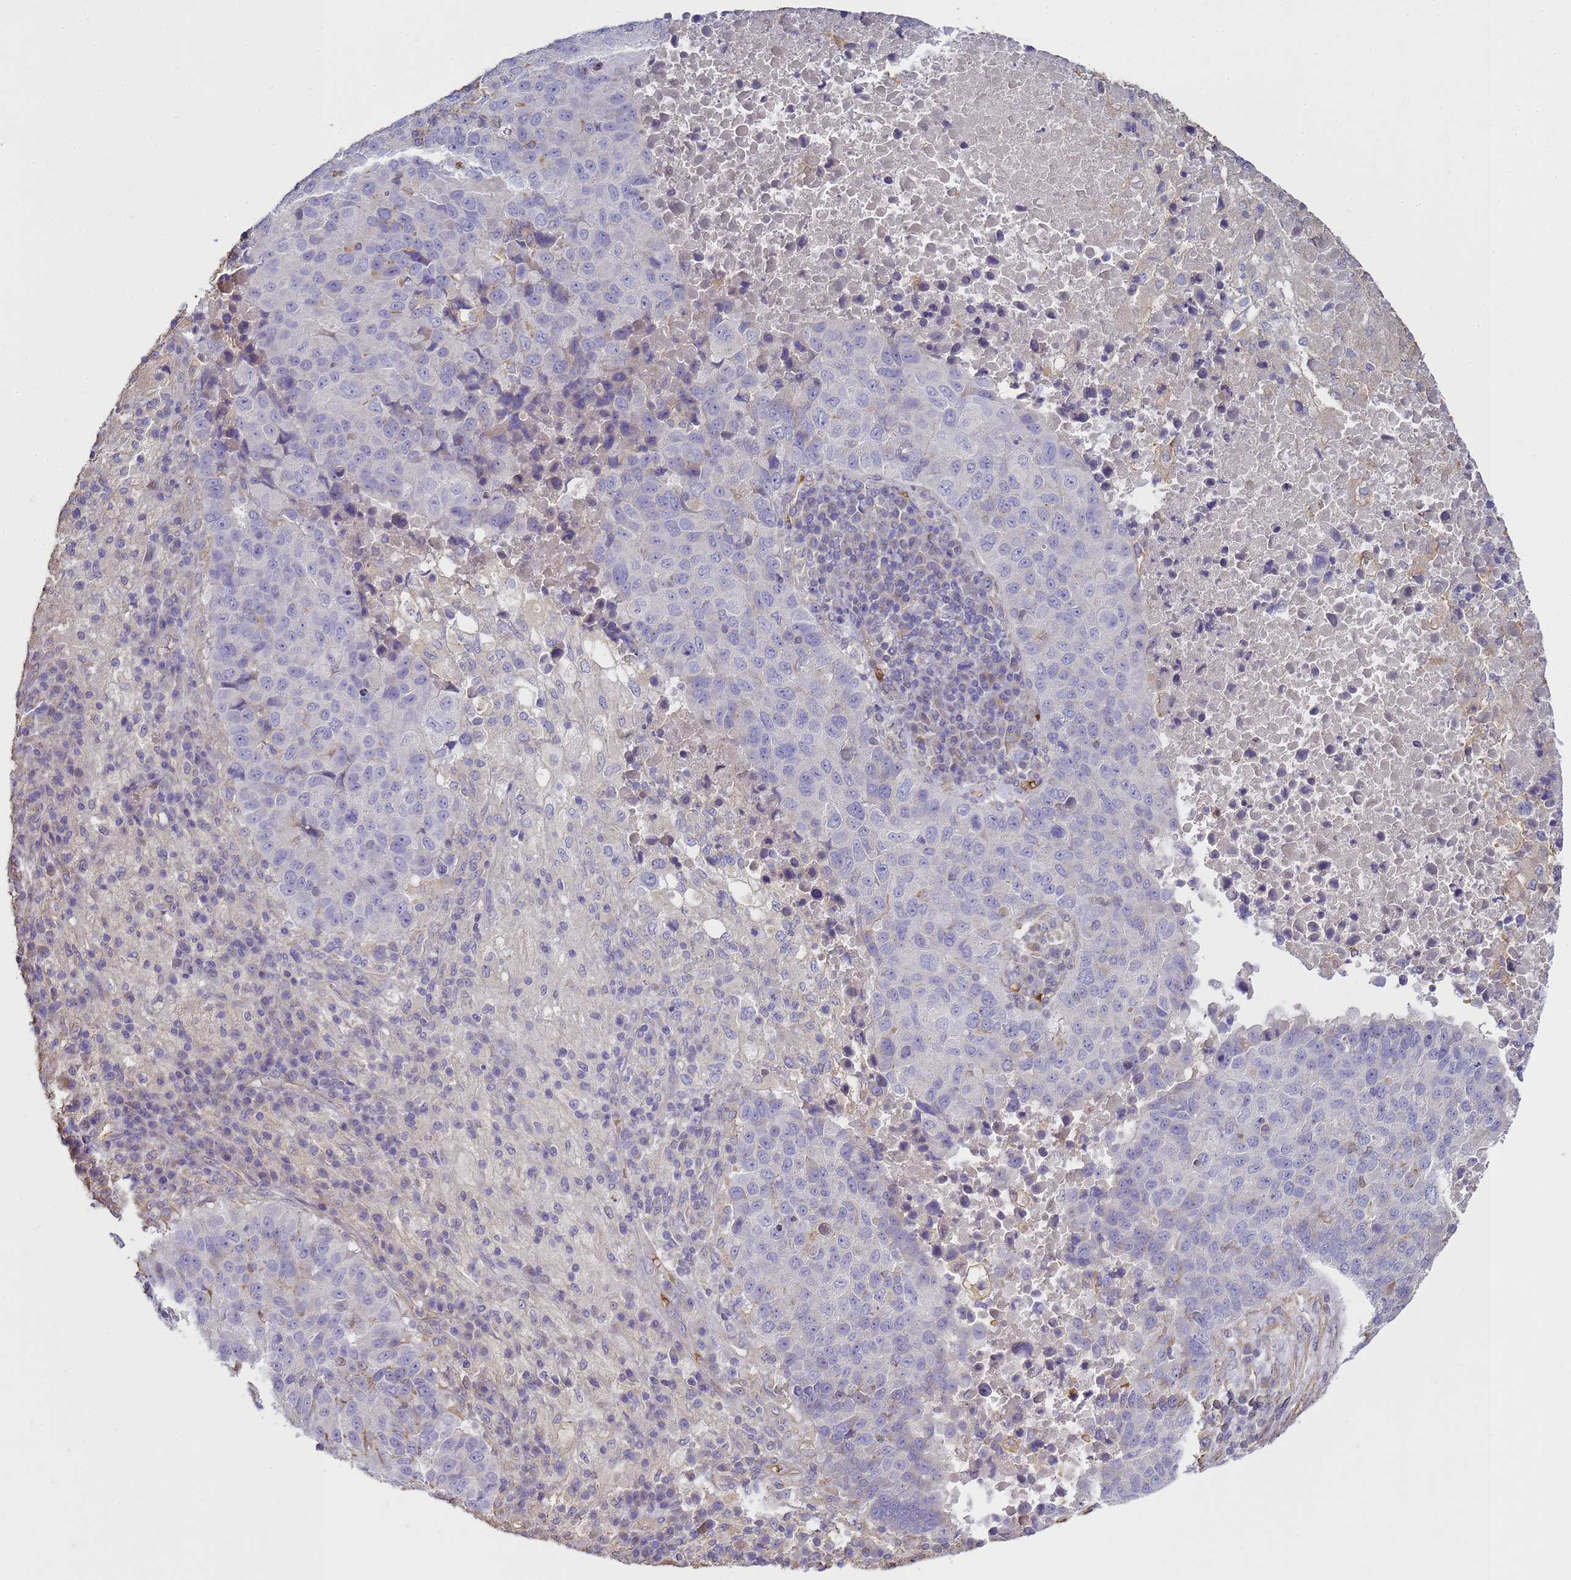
{"staining": {"intensity": "negative", "quantity": "none", "location": "none"}, "tissue": "lung cancer", "cell_type": "Tumor cells", "image_type": "cancer", "snomed": [{"axis": "morphology", "description": "Squamous cell carcinoma, NOS"}, {"axis": "topography", "description": "Lung"}], "caption": "IHC image of neoplastic tissue: squamous cell carcinoma (lung) stained with DAB reveals no significant protein positivity in tumor cells.", "gene": "SGIP1", "patient": {"sex": "male", "age": 73}}